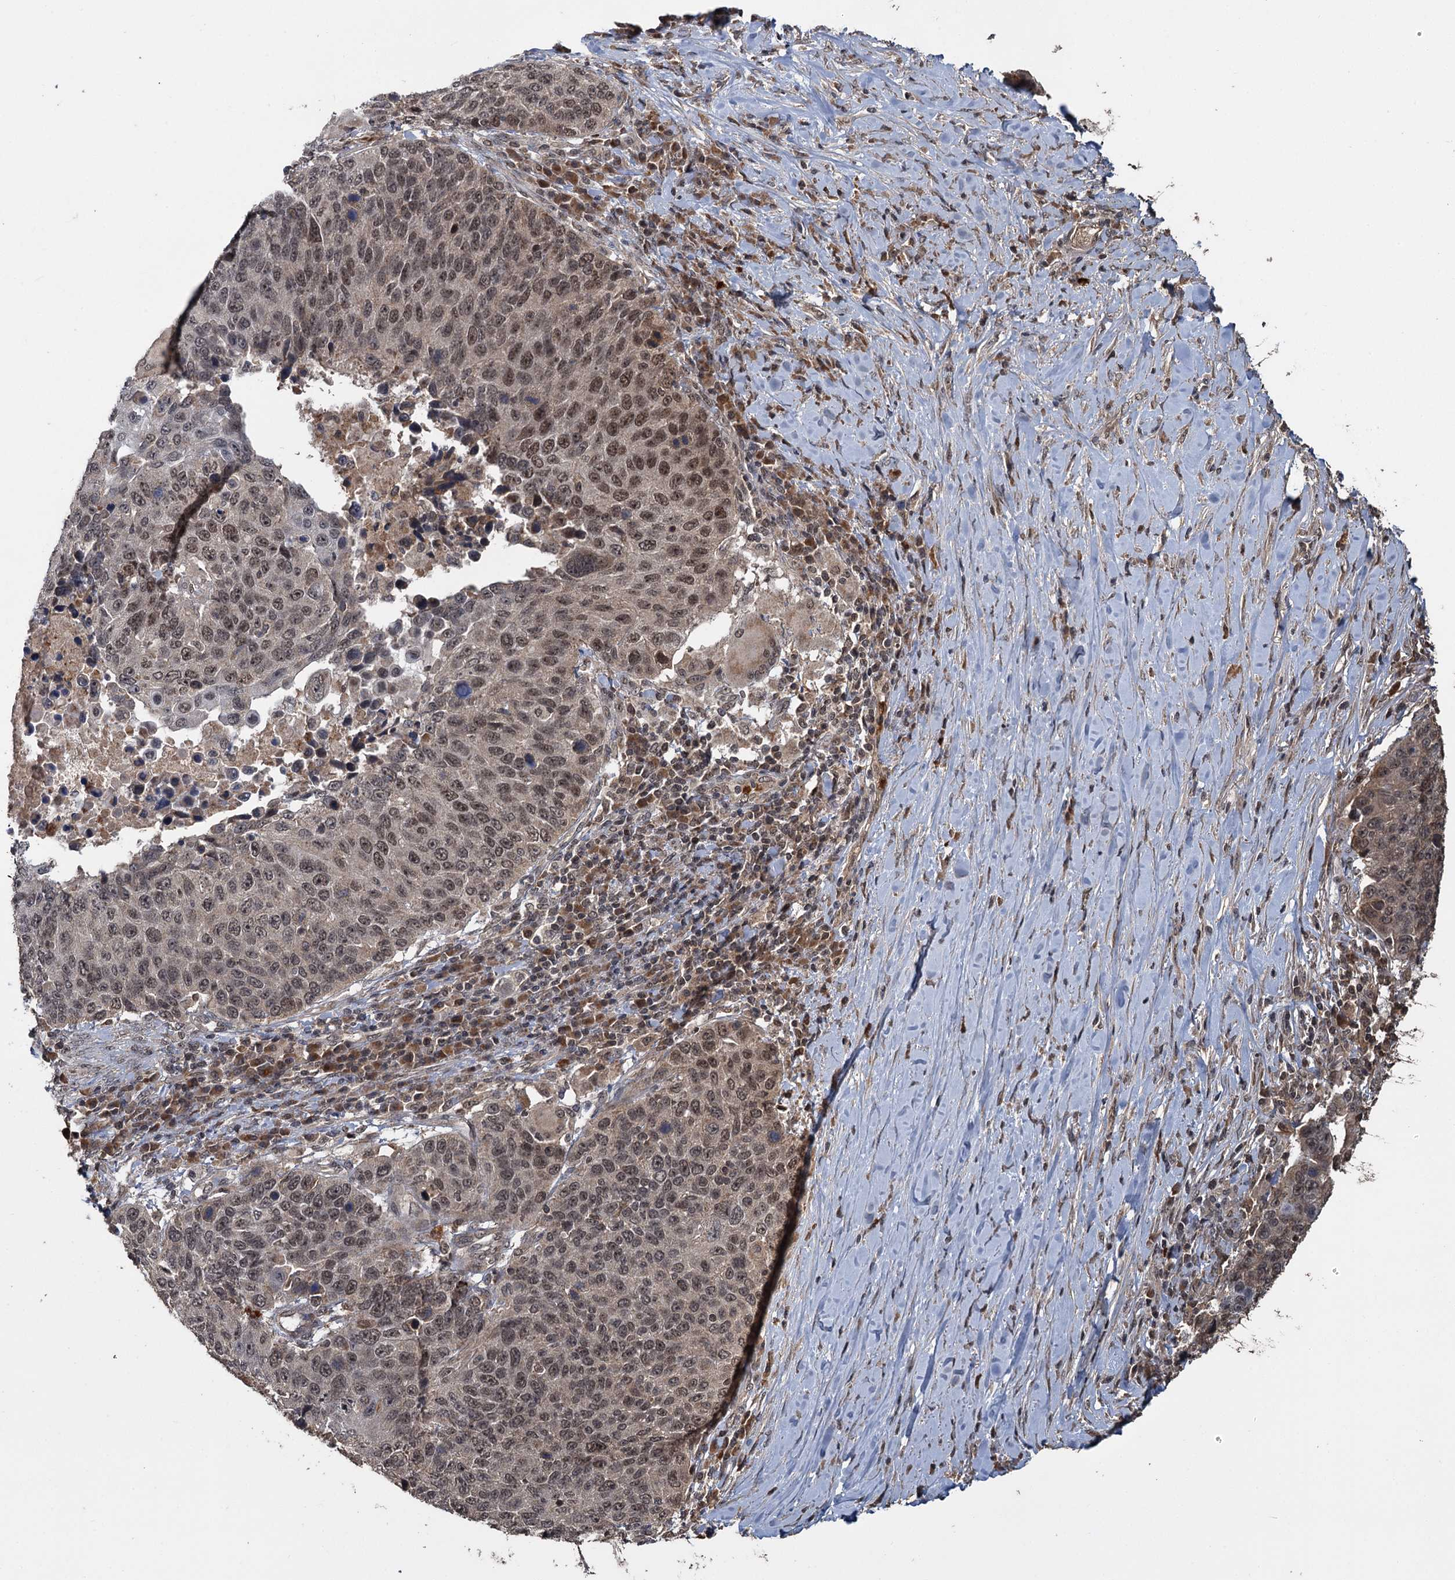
{"staining": {"intensity": "moderate", "quantity": ">75%", "location": "nuclear"}, "tissue": "lung cancer", "cell_type": "Tumor cells", "image_type": "cancer", "snomed": [{"axis": "morphology", "description": "Normal tissue, NOS"}, {"axis": "morphology", "description": "Squamous cell carcinoma, NOS"}, {"axis": "topography", "description": "Lymph node"}, {"axis": "topography", "description": "Lung"}], "caption": "Moderate nuclear positivity for a protein is identified in about >75% of tumor cells of lung cancer using IHC.", "gene": "KANSL2", "patient": {"sex": "male", "age": 66}}